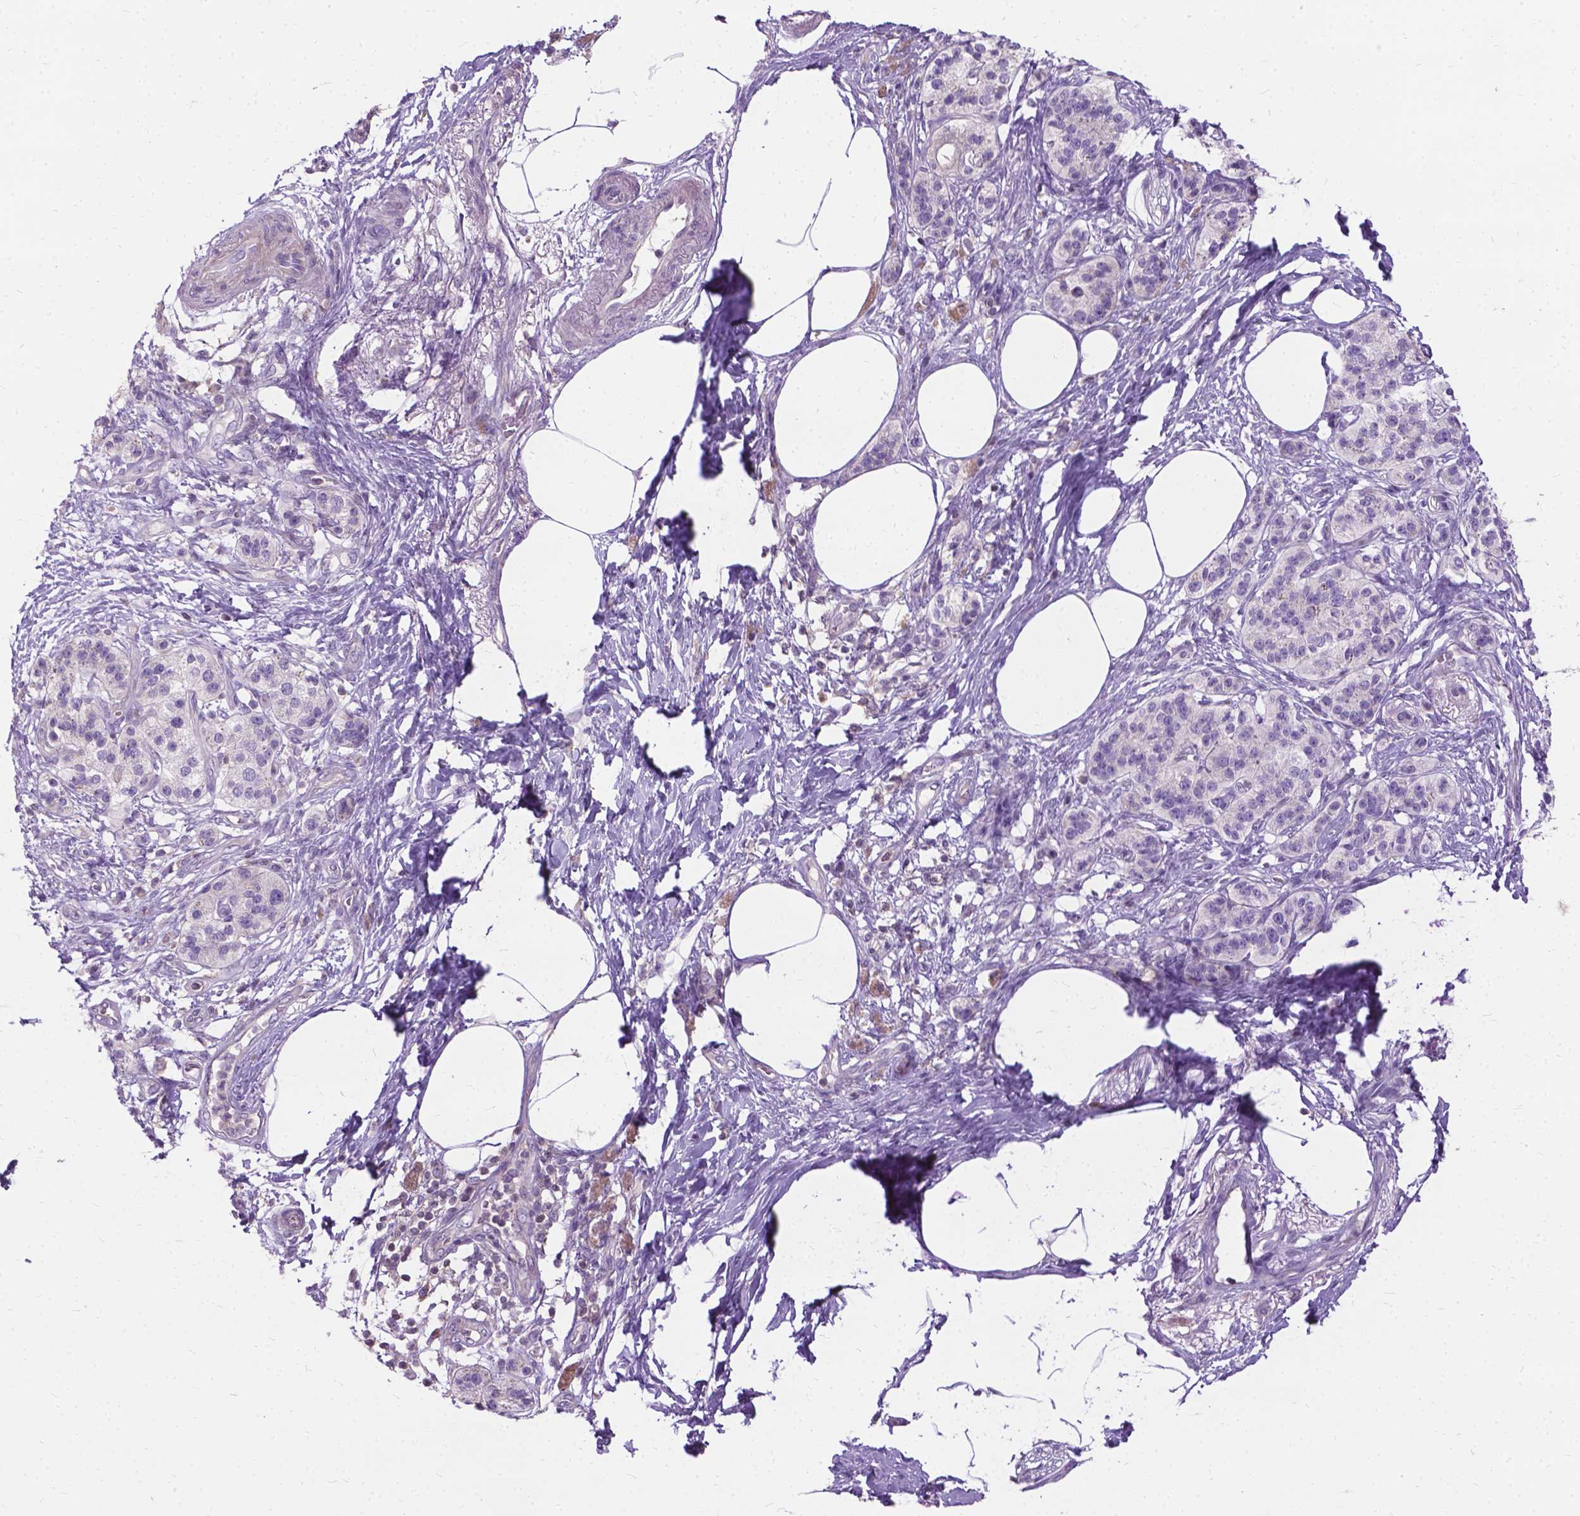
{"staining": {"intensity": "negative", "quantity": "none", "location": "none"}, "tissue": "pancreatic cancer", "cell_type": "Tumor cells", "image_type": "cancer", "snomed": [{"axis": "morphology", "description": "Adenocarcinoma, NOS"}, {"axis": "topography", "description": "Pancreas"}], "caption": "Tumor cells are negative for brown protein staining in pancreatic cancer (adenocarcinoma). (Stains: DAB IHC with hematoxylin counter stain, Microscopy: brightfield microscopy at high magnification).", "gene": "JAK3", "patient": {"sex": "female", "age": 72}}